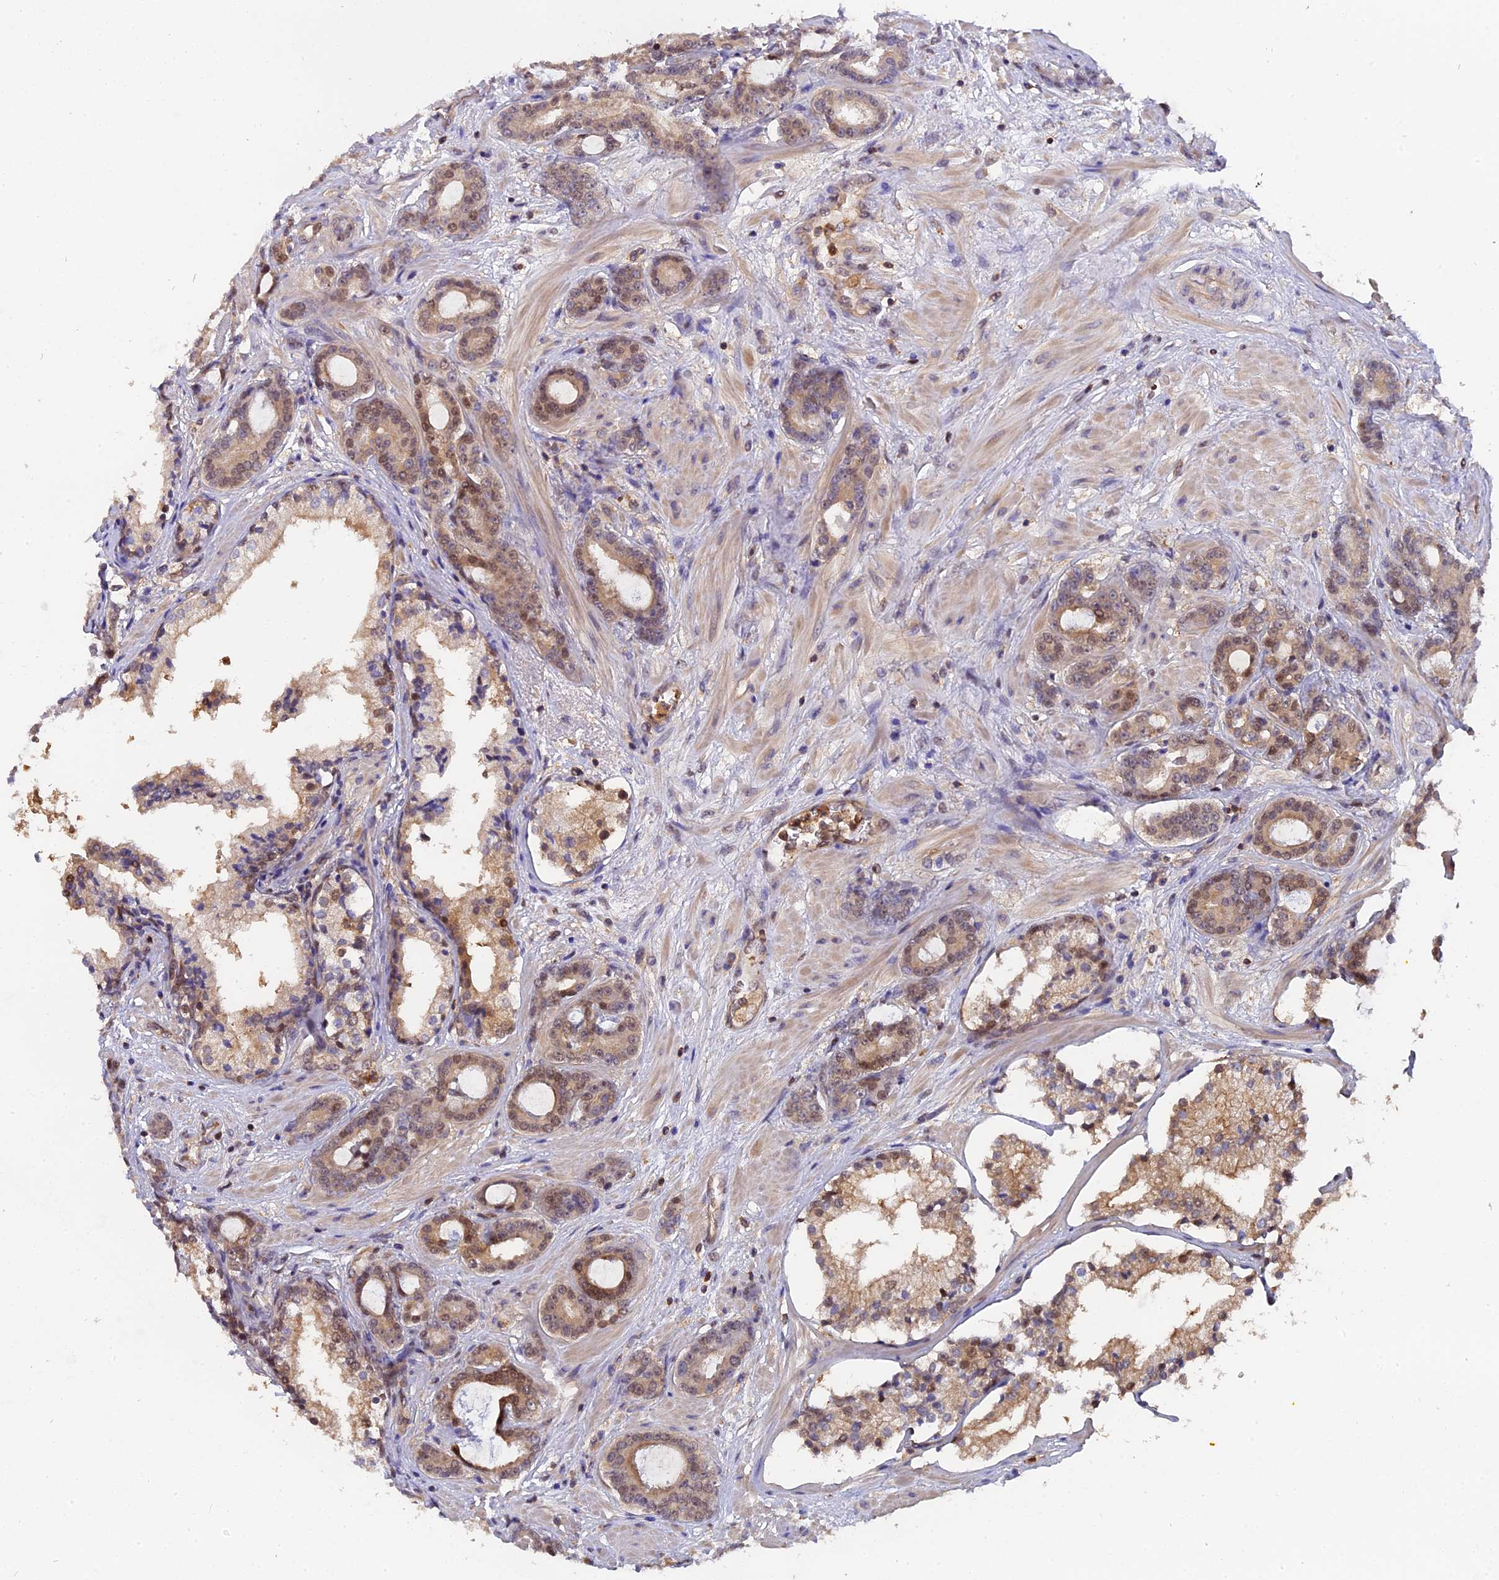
{"staining": {"intensity": "moderate", "quantity": "25%-75%", "location": "cytoplasmic/membranous,nuclear"}, "tissue": "prostate cancer", "cell_type": "Tumor cells", "image_type": "cancer", "snomed": [{"axis": "morphology", "description": "Adenocarcinoma, High grade"}, {"axis": "topography", "description": "Prostate"}], "caption": "Moderate cytoplasmic/membranous and nuclear protein positivity is appreciated in about 25%-75% of tumor cells in prostate cancer (high-grade adenocarcinoma). (DAB (3,3'-diaminobenzidine) IHC with brightfield microscopy, high magnification).", "gene": "FAM118B", "patient": {"sex": "male", "age": 58}}